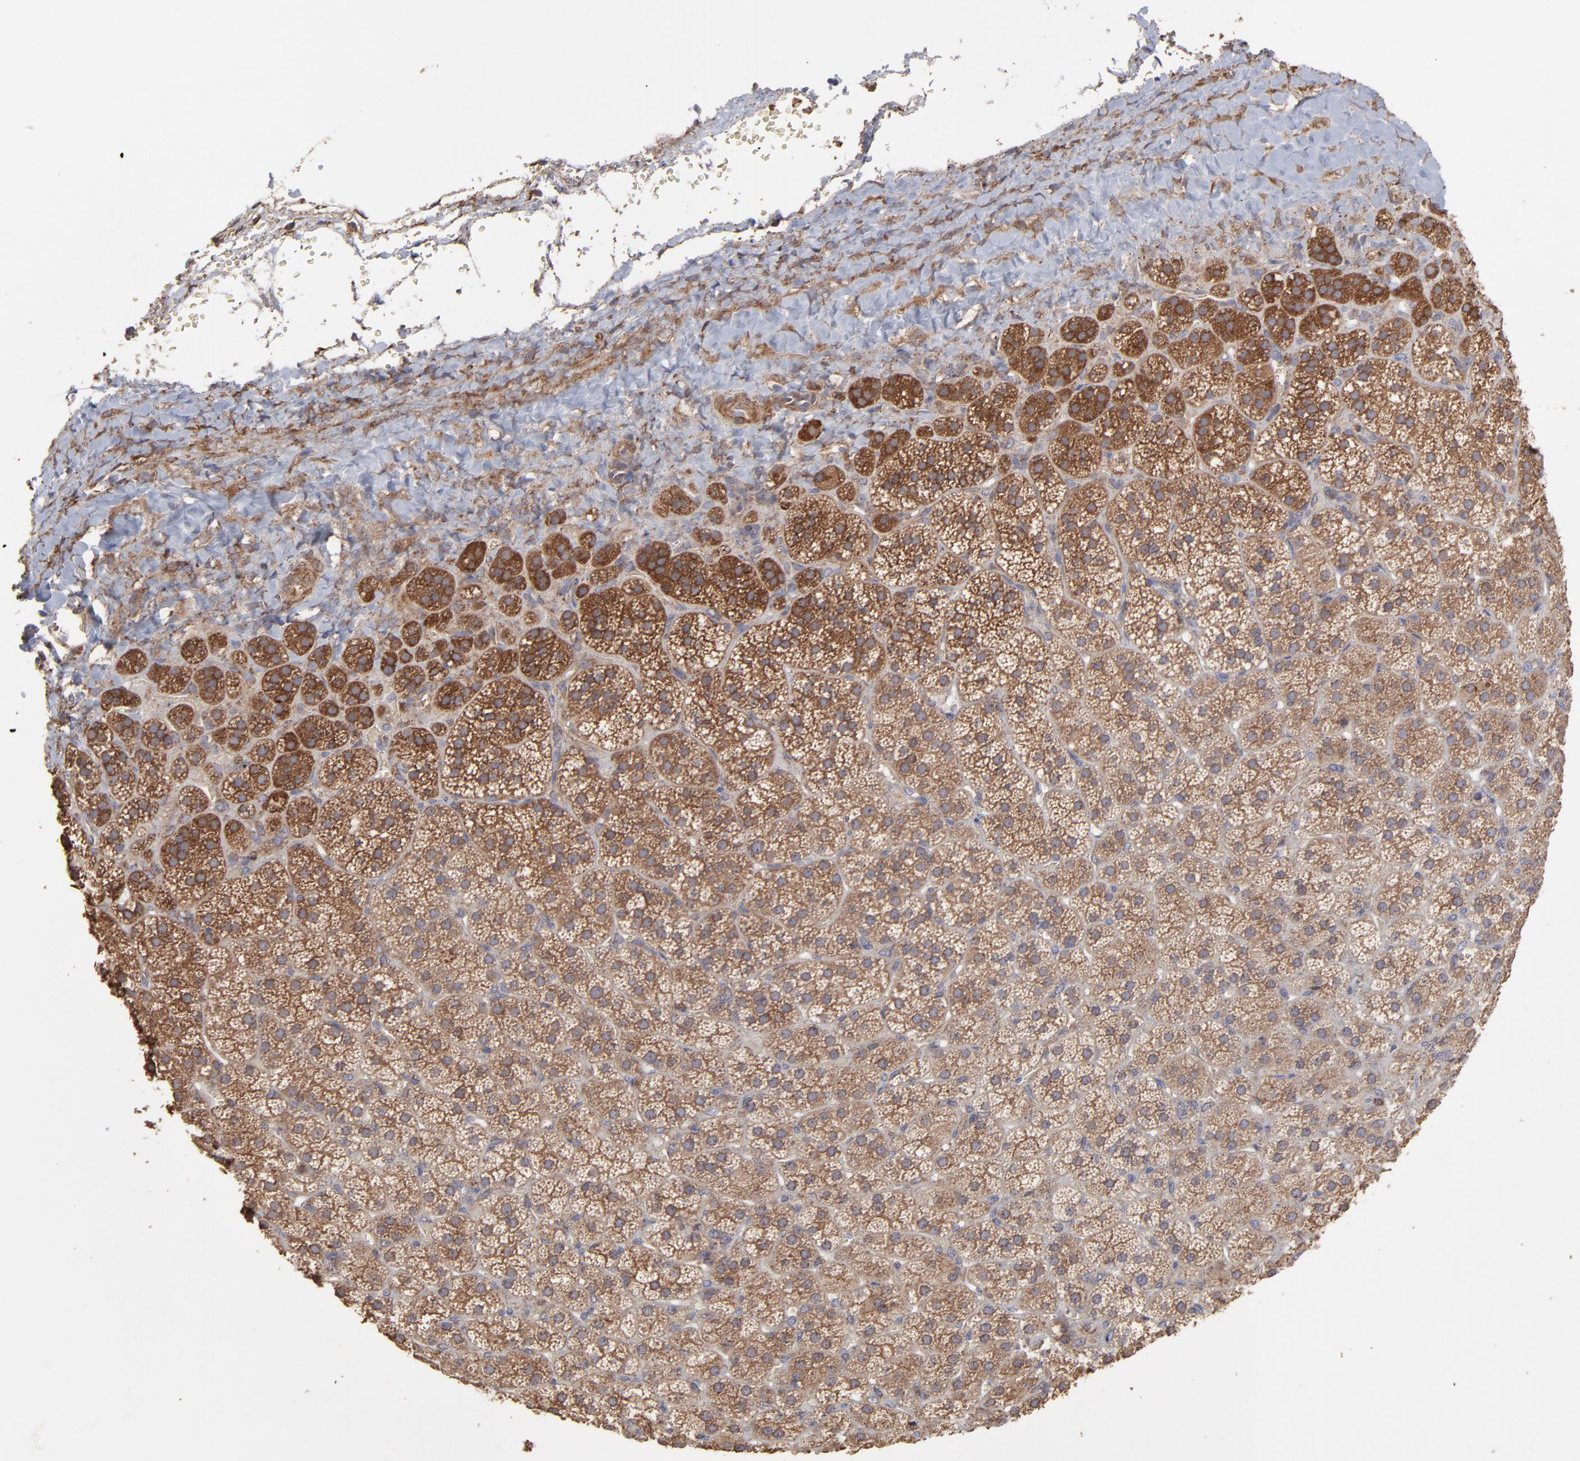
{"staining": {"intensity": "strong", "quantity": ">75%", "location": "cytoplasmic/membranous"}, "tissue": "adrenal gland", "cell_type": "Glandular cells", "image_type": "normal", "snomed": [{"axis": "morphology", "description": "Normal tissue, NOS"}, {"axis": "topography", "description": "Adrenal gland"}], "caption": "Strong cytoplasmic/membranous expression is present in about >75% of glandular cells in benign adrenal gland. (Stains: DAB in brown, nuclei in blue, Microscopy: brightfield microscopy at high magnification).", "gene": "PFKM", "patient": {"sex": "female", "age": 71}}